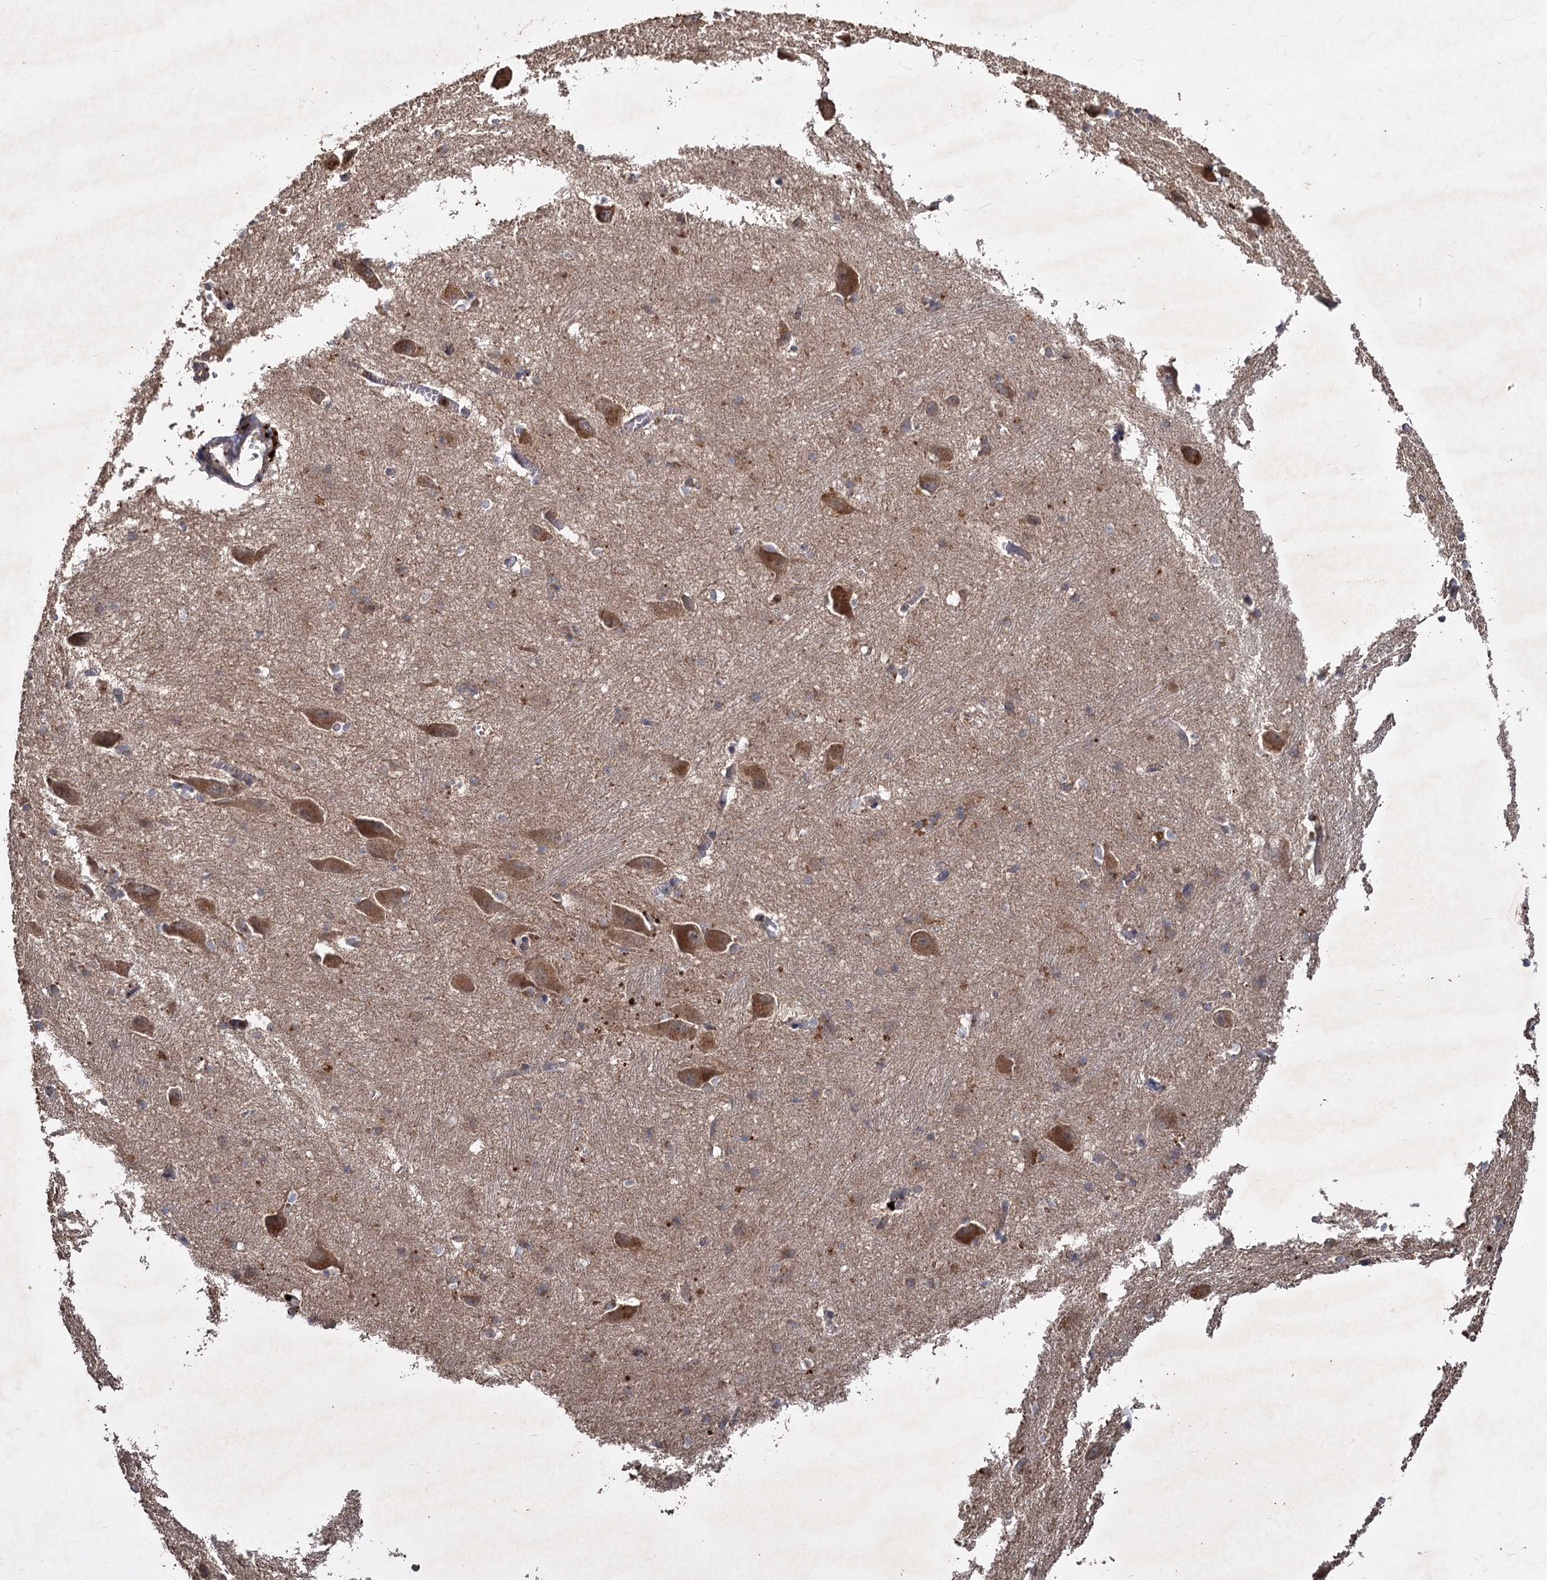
{"staining": {"intensity": "weak", "quantity": "<25%", "location": "cytoplasmic/membranous"}, "tissue": "caudate", "cell_type": "Glial cells", "image_type": "normal", "snomed": [{"axis": "morphology", "description": "Normal tissue, NOS"}, {"axis": "topography", "description": "Lateral ventricle wall"}], "caption": "Protein analysis of benign caudate reveals no significant expression in glial cells. Brightfield microscopy of immunohistochemistry stained with DAB (brown) and hematoxylin (blue), captured at high magnification.", "gene": "GCLC", "patient": {"sex": "male", "age": 37}}